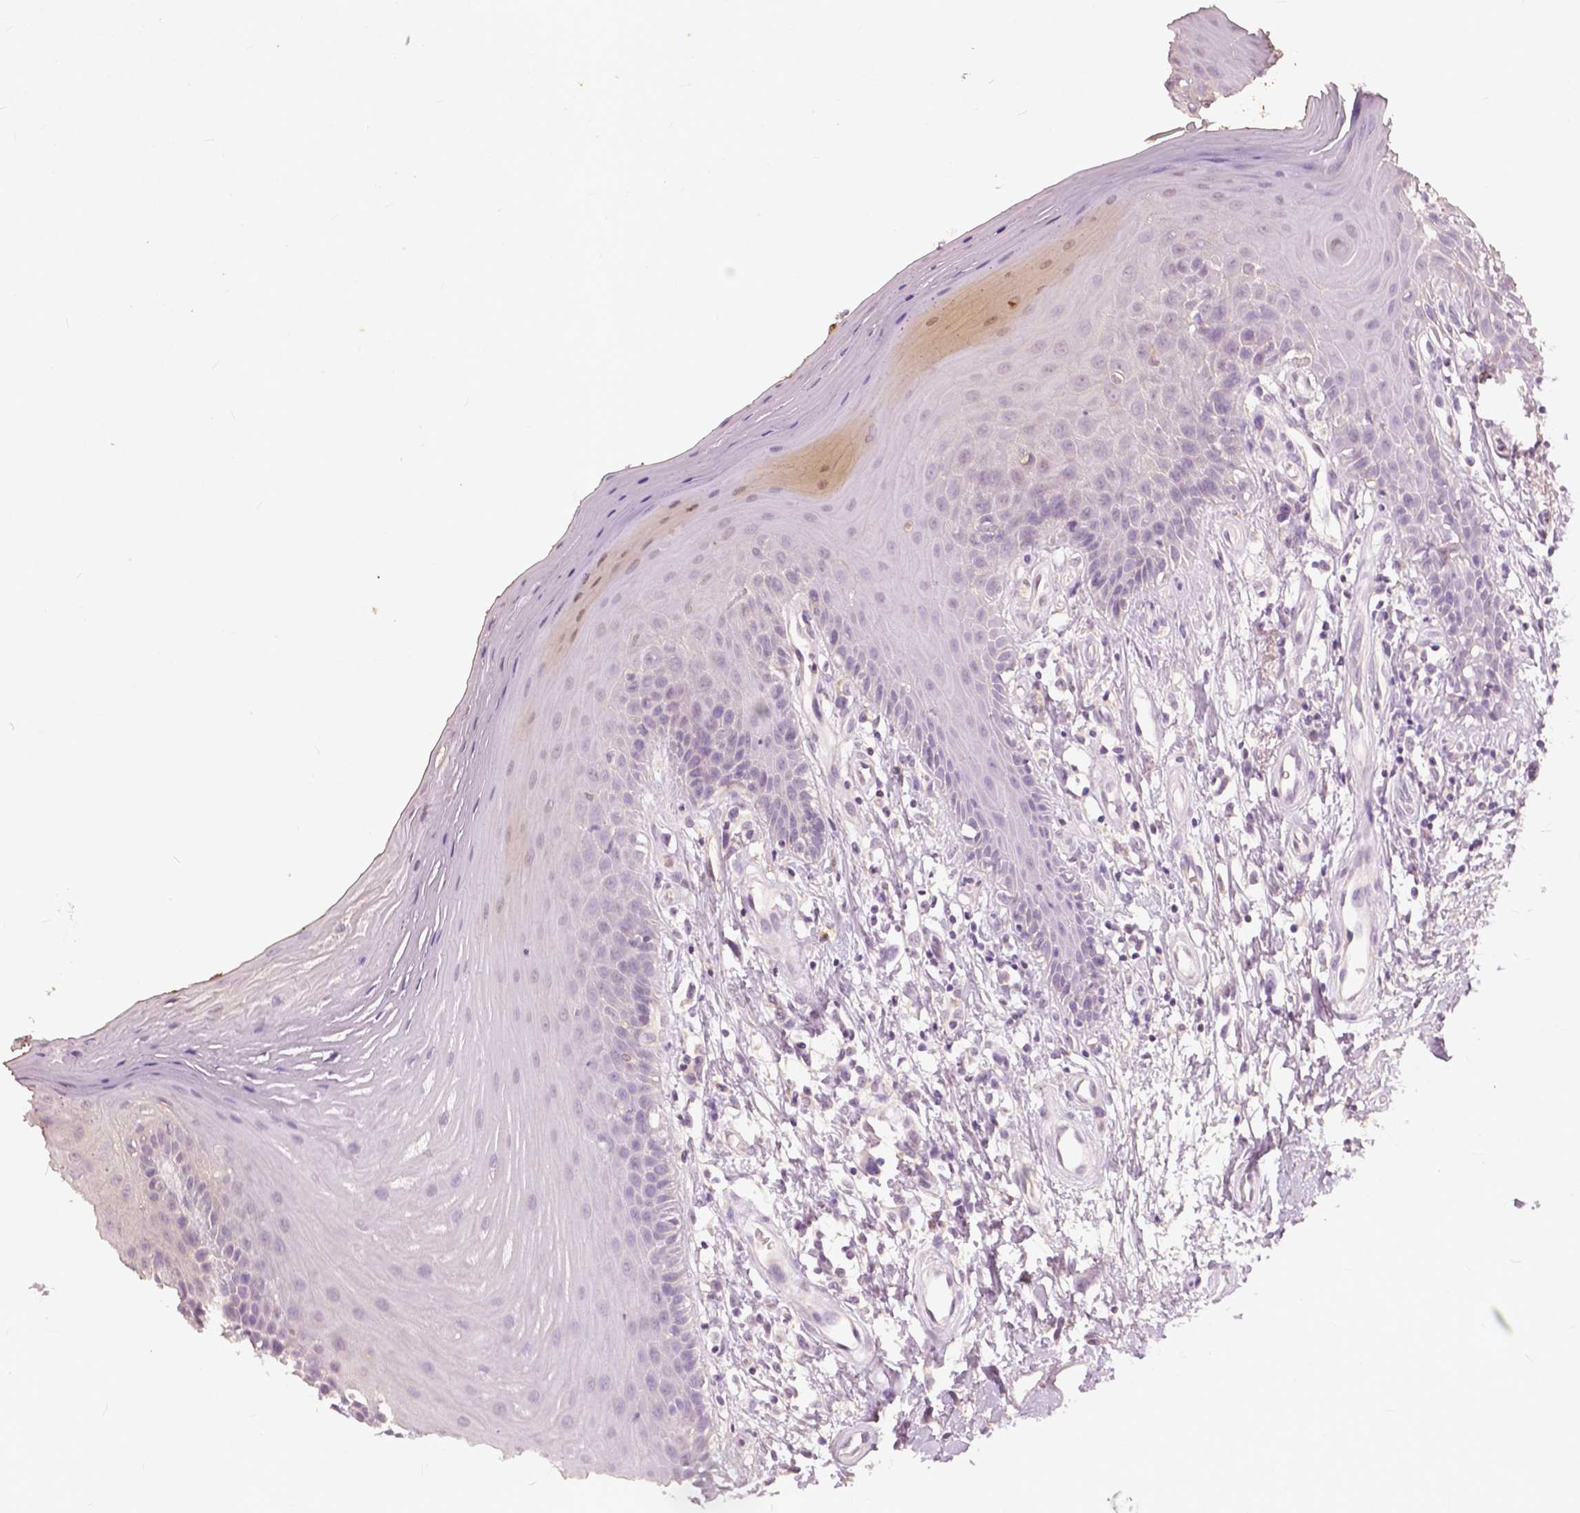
{"staining": {"intensity": "negative", "quantity": "none", "location": "none"}, "tissue": "oral mucosa", "cell_type": "Squamous epithelial cells", "image_type": "normal", "snomed": [{"axis": "morphology", "description": "Normal tissue, NOS"}, {"axis": "morphology", "description": "Normal morphology"}, {"axis": "topography", "description": "Oral tissue"}], "caption": "An immunohistochemistry (IHC) photomicrograph of benign oral mucosa is shown. There is no staining in squamous epithelial cells of oral mucosa. The staining is performed using DAB (3,3'-diaminobenzidine) brown chromogen with nuclei counter-stained in using hematoxylin.", "gene": "ANGPTL4", "patient": {"sex": "female", "age": 76}}